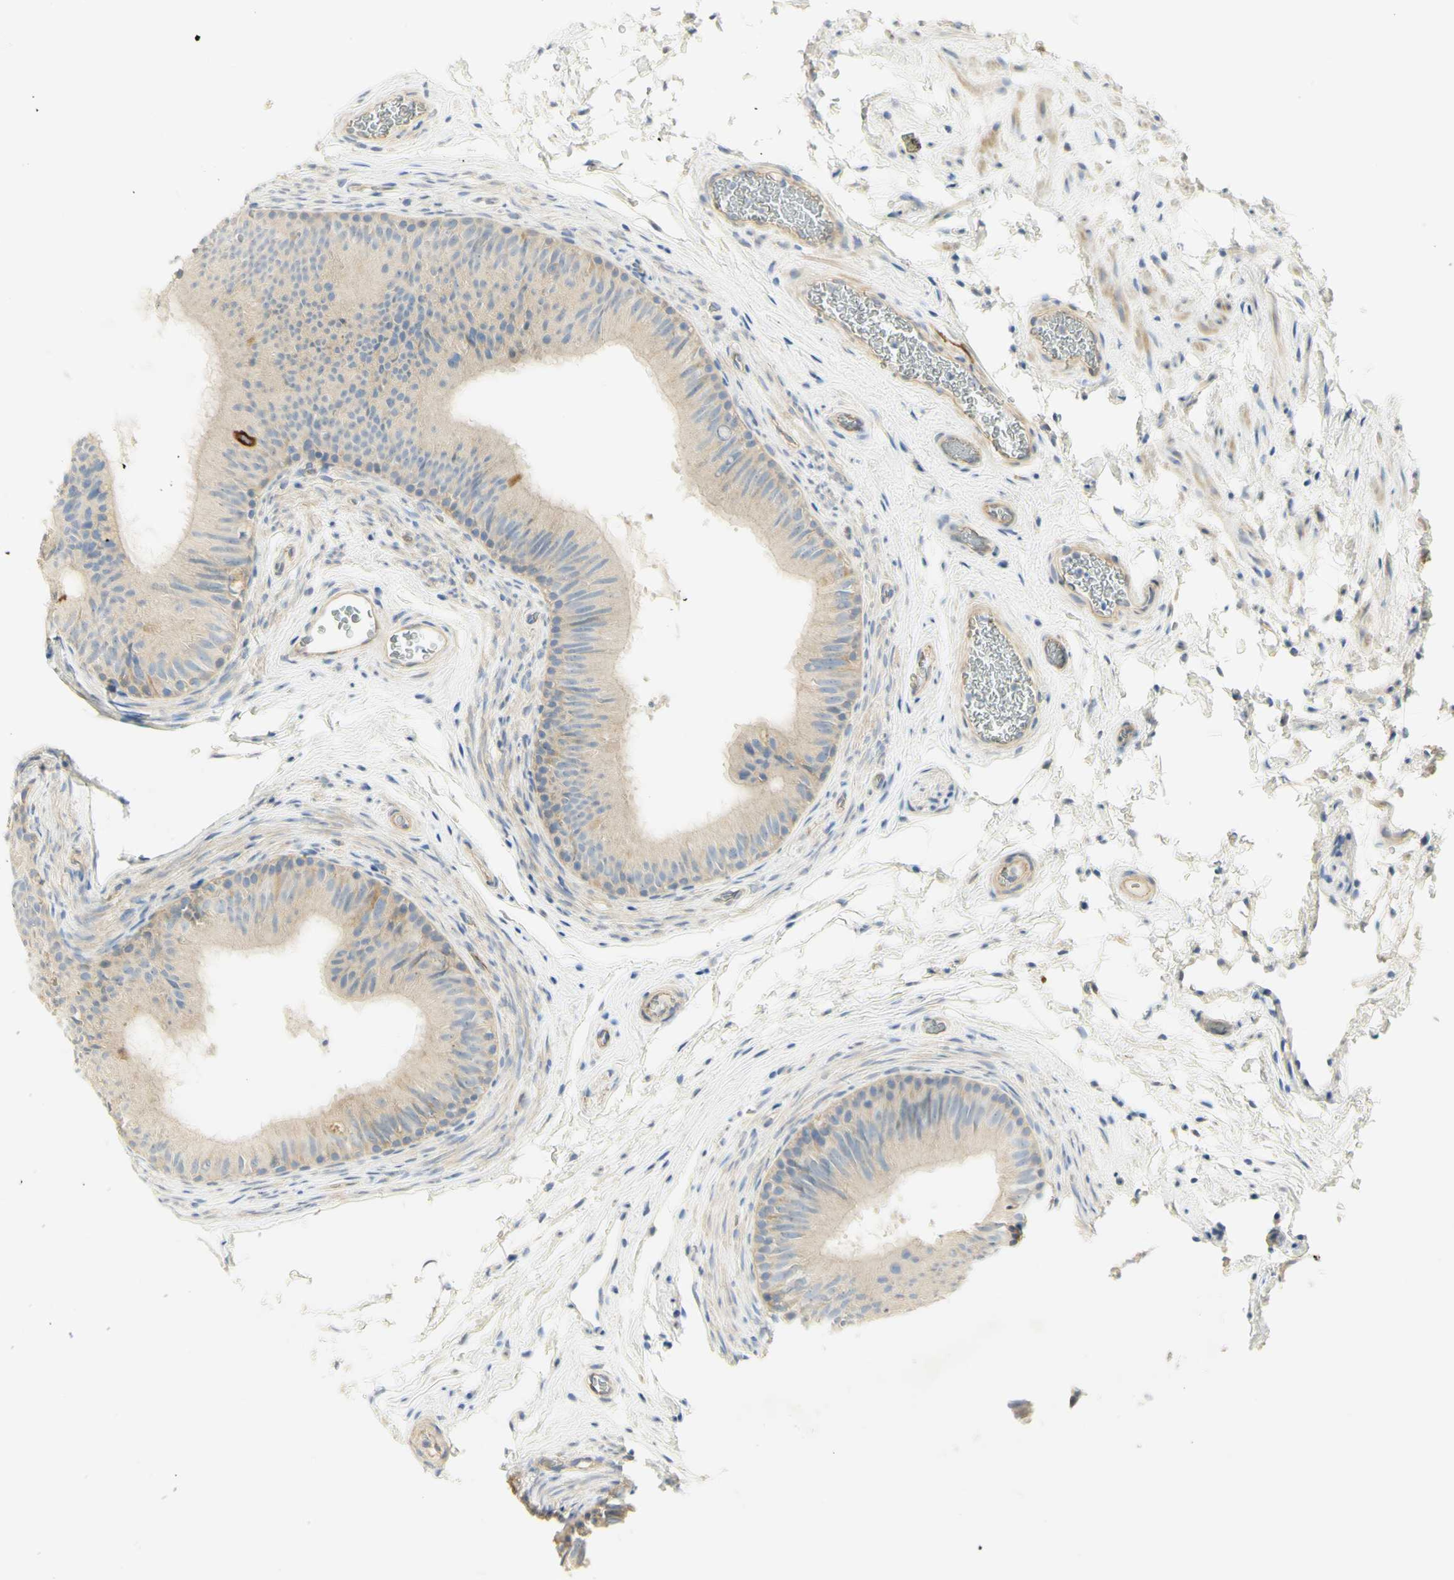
{"staining": {"intensity": "weak", "quantity": ">75%", "location": "cytoplasmic/membranous"}, "tissue": "epididymis", "cell_type": "Glandular cells", "image_type": "normal", "snomed": [{"axis": "morphology", "description": "Normal tissue, NOS"}, {"axis": "topography", "description": "Epididymis"}], "caption": "High-magnification brightfield microscopy of normal epididymis stained with DAB (brown) and counterstained with hematoxylin (blue). glandular cells exhibit weak cytoplasmic/membranous expression is identified in about>75% of cells. The staining was performed using DAB (3,3'-diaminobenzidine), with brown indicating positive protein expression. Nuclei are stained blue with hematoxylin.", "gene": "KIF11", "patient": {"sex": "male", "age": 36}}